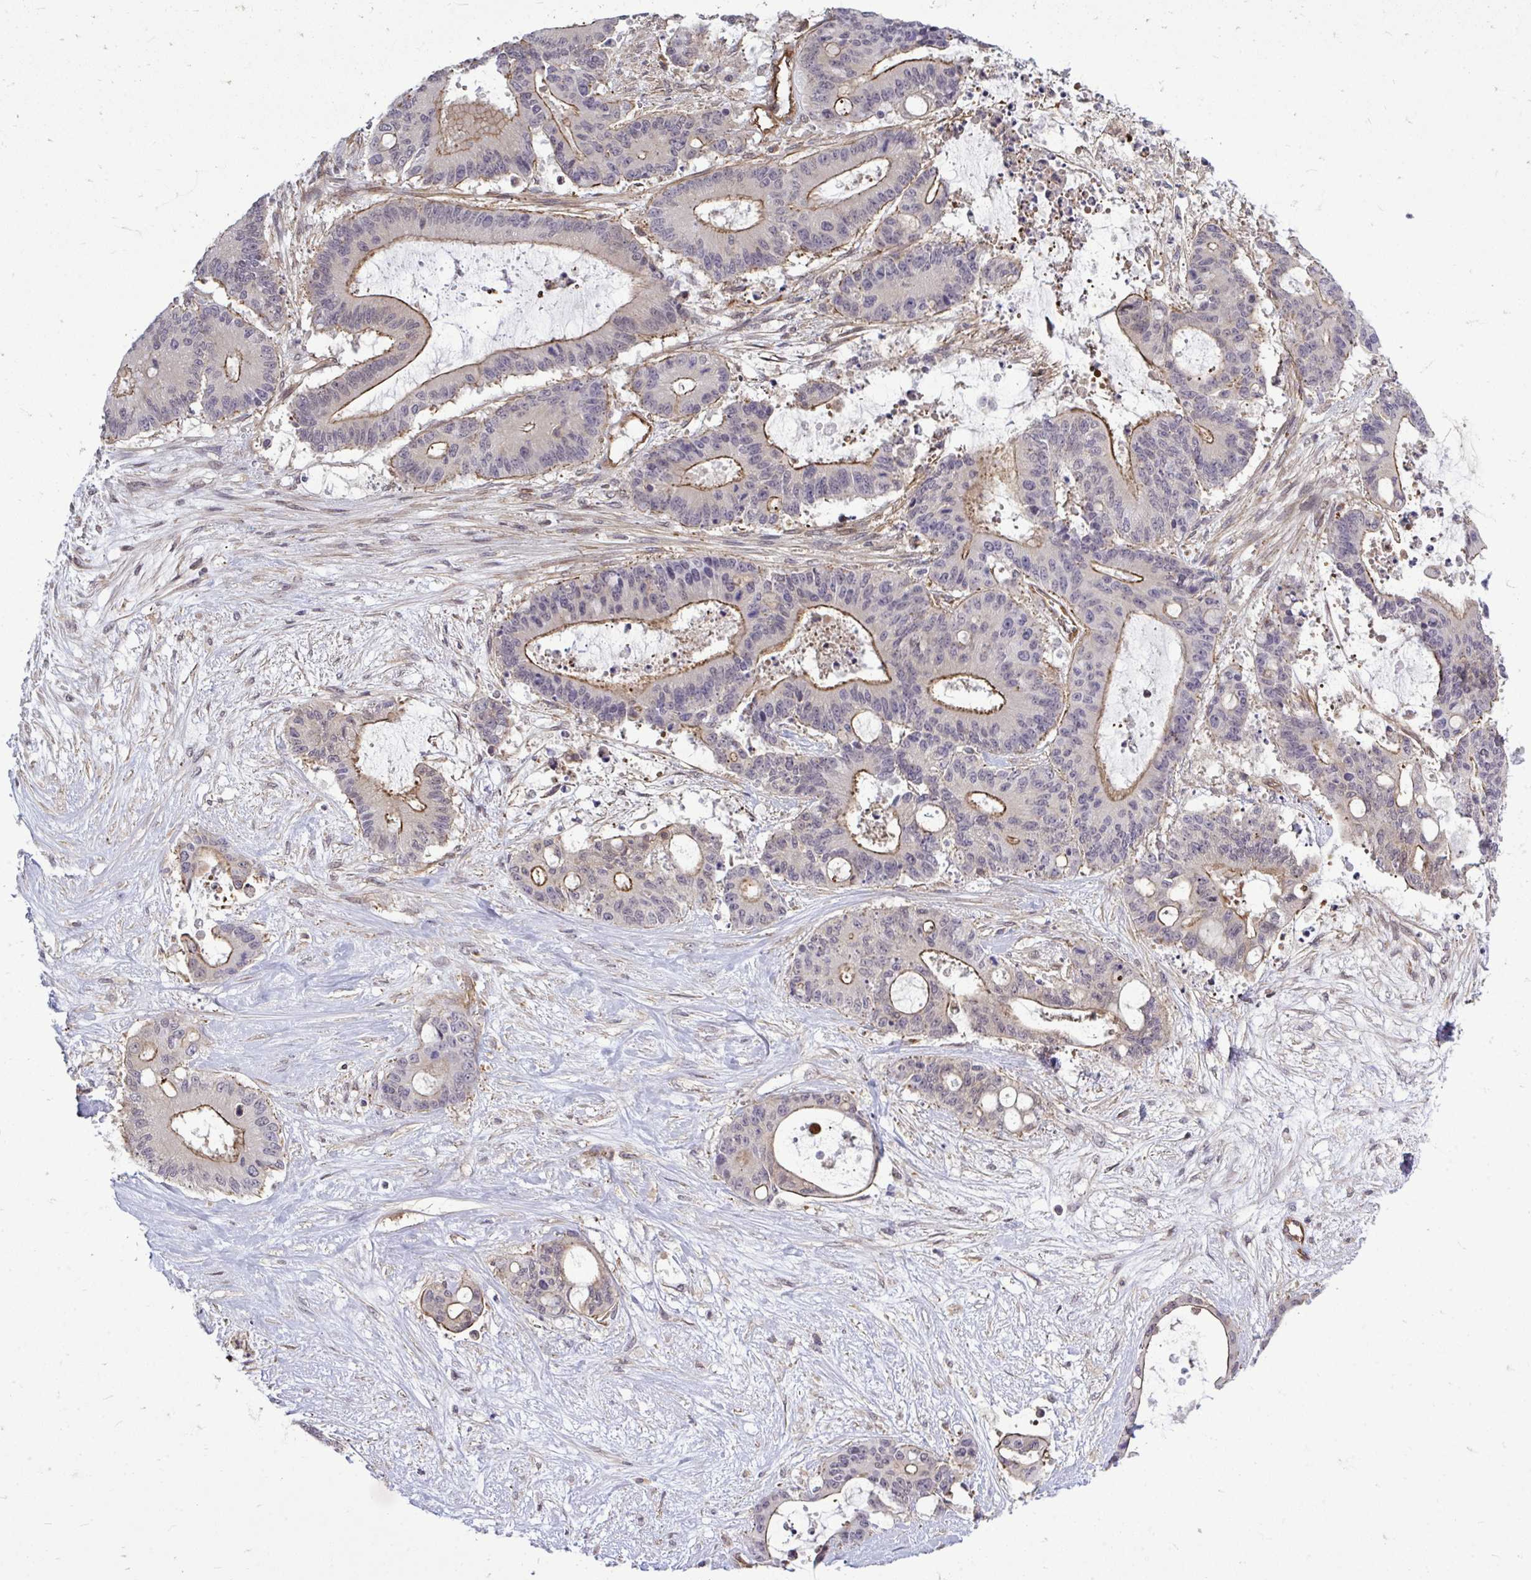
{"staining": {"intensity": "moderate", "quantity": "<25%", "location": "cytoplasmic/membranous"}, "tissue": "liver cancer", "cell_type": "Tumor cells", "image_type": "cancer", "snomed": [{"axis": "morphology", "description": "Normal tissue, NOS"}, {"axis": "morphology", "description": "Cholangiocarcinoma"}, {"axis": "topography", "description": "Liver"}, {"axis": "topography", "description": "Peripheral nerve tissue"}], "caption": "Immunohistochemical staining of human liver cancer (cholangiocarcinoma) shows low levels of moderate cytoplasmic/membranous protein expression in approximately <25% of tumor cells. (DAB IHC, brown staining for protein, blue staining for nuclei).", "gene": "FUT10", "patient": {"sex": "female", "age": 73}}